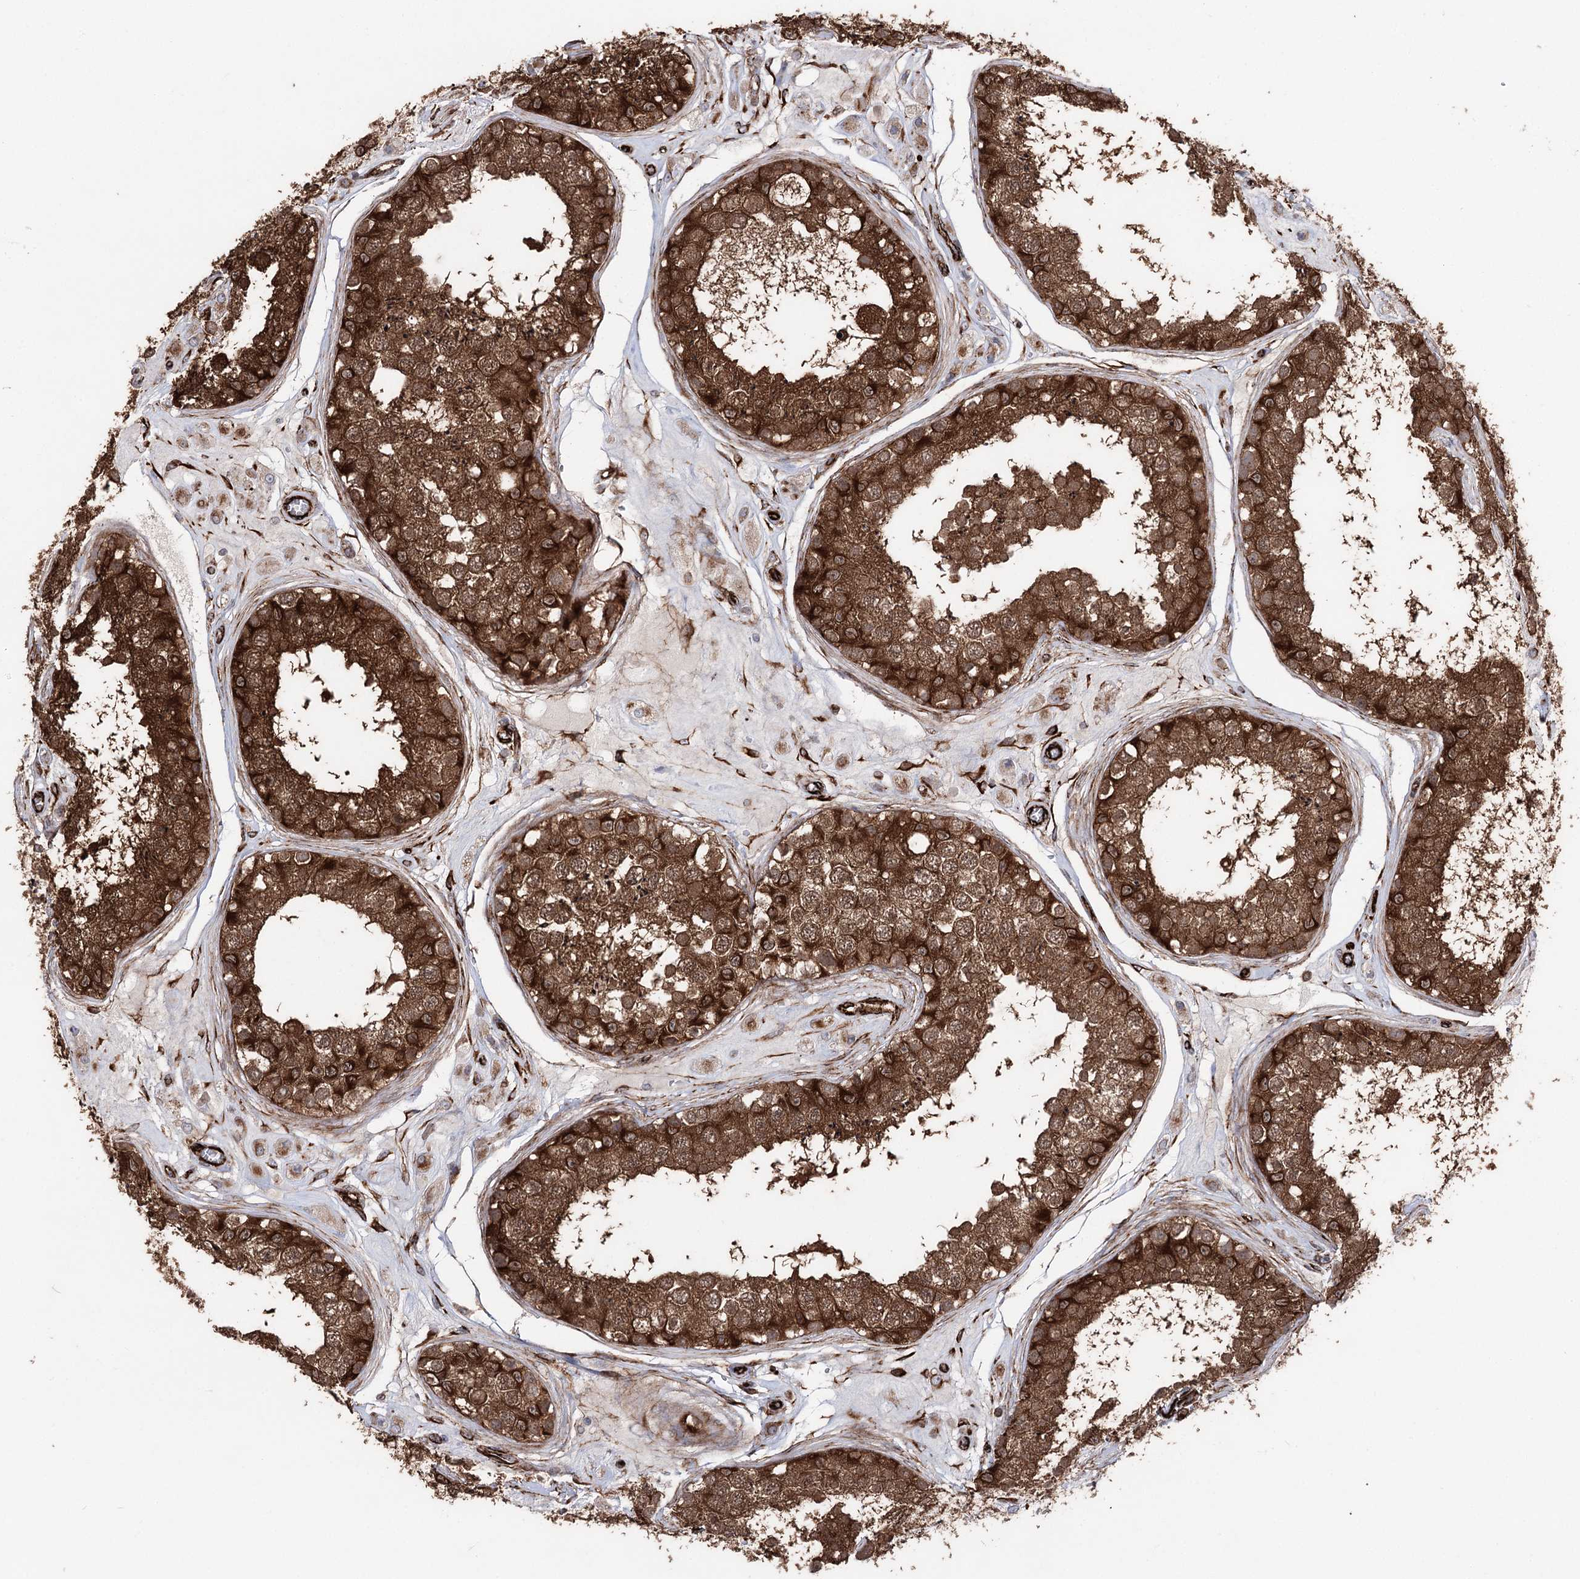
{"staining": {"intensity": "strong", "quantity": ">75%", "location": "cytoplasmic/membranous,nuclear"}, "tissue": "testis", "cell_type": "Cells in seminiferous ducts", "image_type": "normal", "snomed": [{"axis": "morphology", "description": "Normal tissue, NOS"}, {"axis": "topography", "description": "Testis"}], "caption": "Testis stained with IHC demonstrates strong cytoplasmic/membranous,nuclear expression in approximately >75% of cells in seminiferous ducts. (DAB (3,3'-diaminobenzidine) IHC with brightfield microscopy, high magnification).", "gene": "MIB1", "patient": {"sex": "male", "age": 25}}